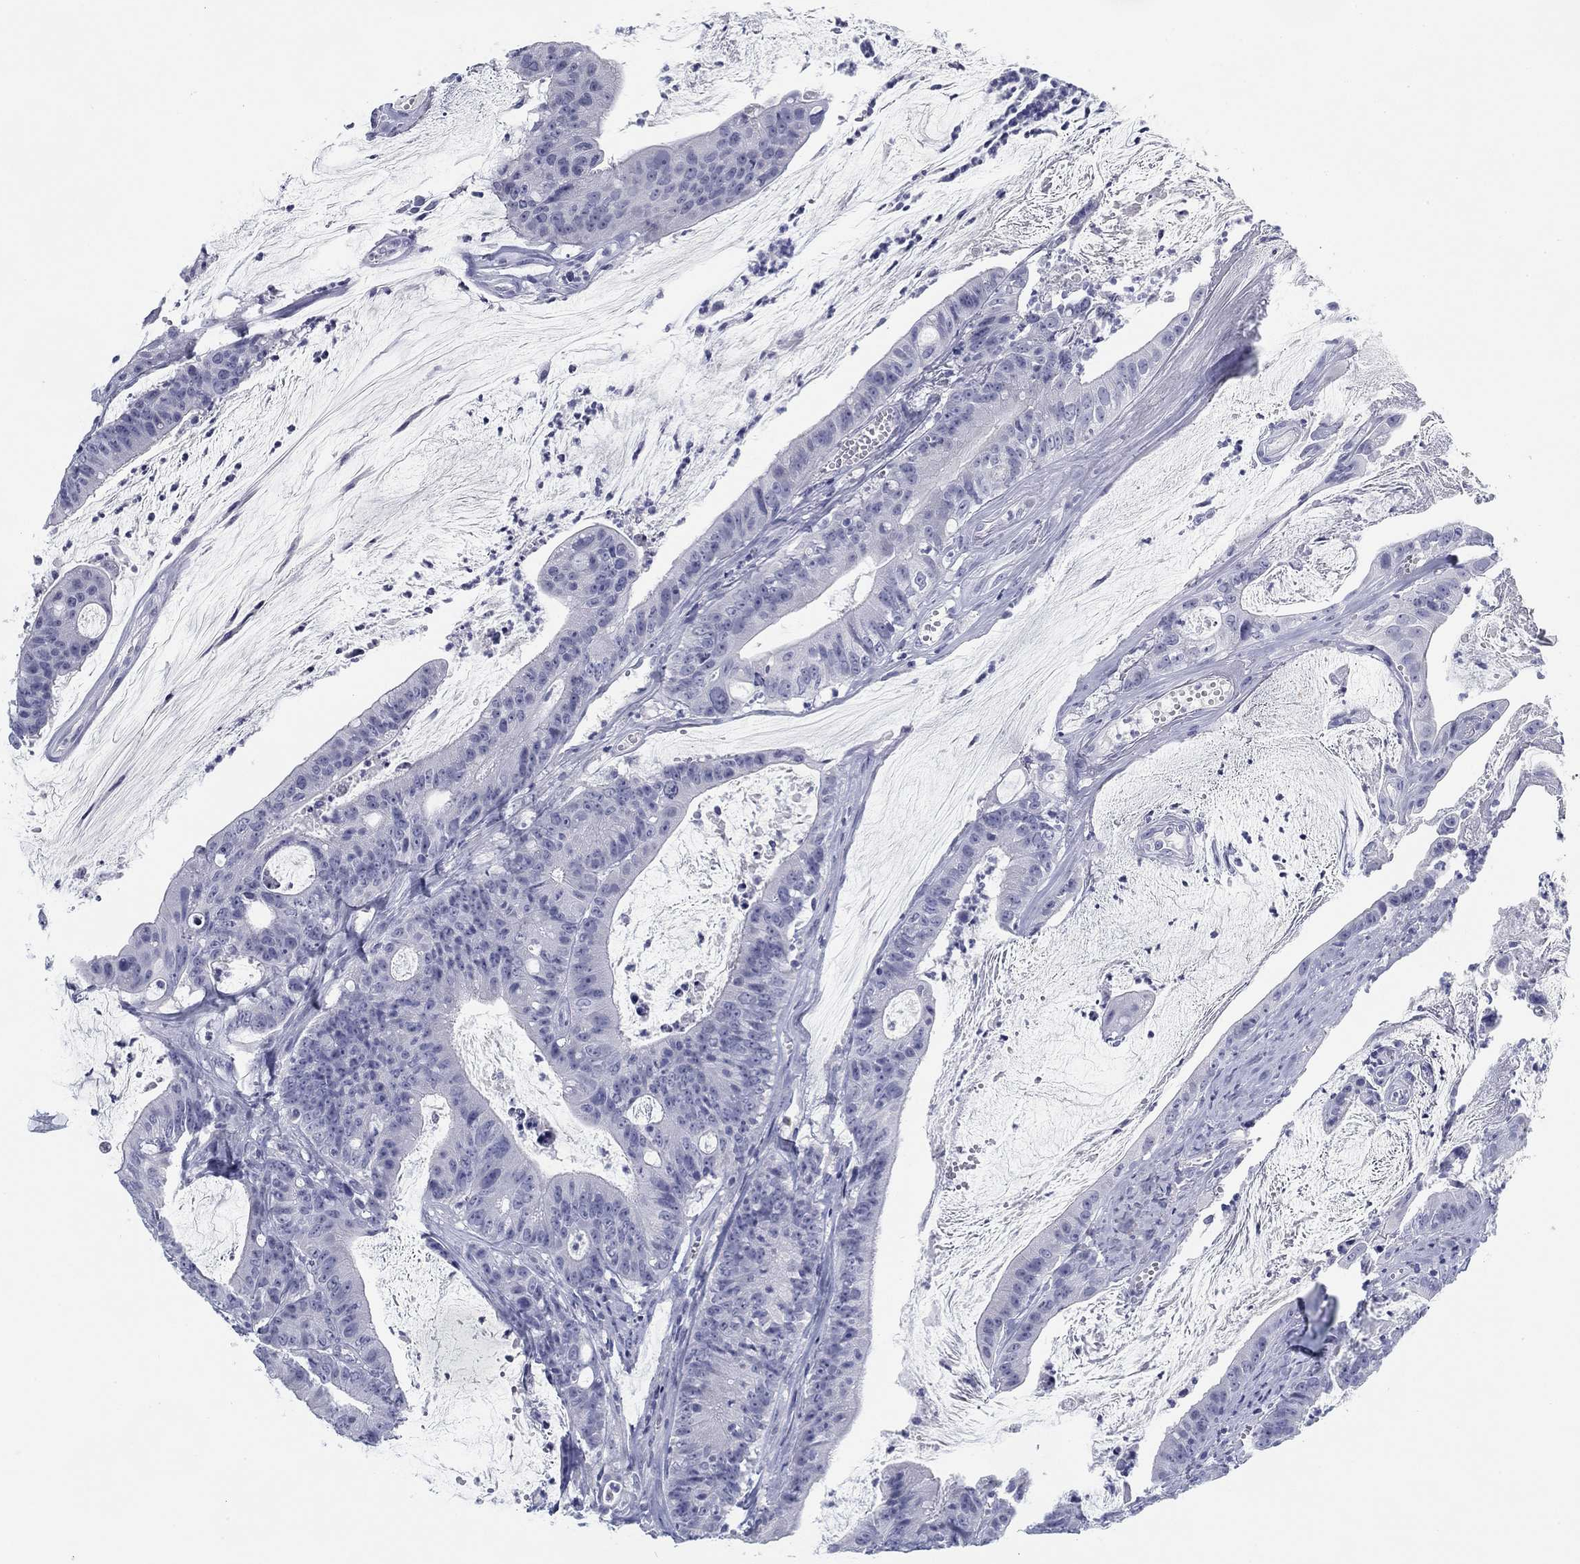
{"staining": {"intensity": "negative", "quantity": "none", "location": "none"}, "tissue": "colorectal cancer", "cell_type": "Tumor cells", "image_type": "cancer", "snomed": [{"axis": "morphology", "description": "Adenocarcinoma, NOS"}, {"axis": "topography", "description": "Colon"}], "caption": "This is an immunohistochemistry (IHC) micrograph of human colorectal adenocarcinoma. There is no expression in tumor cells.", "gene": "CD79B", "patient": {"sex": "female", "age": 69}}